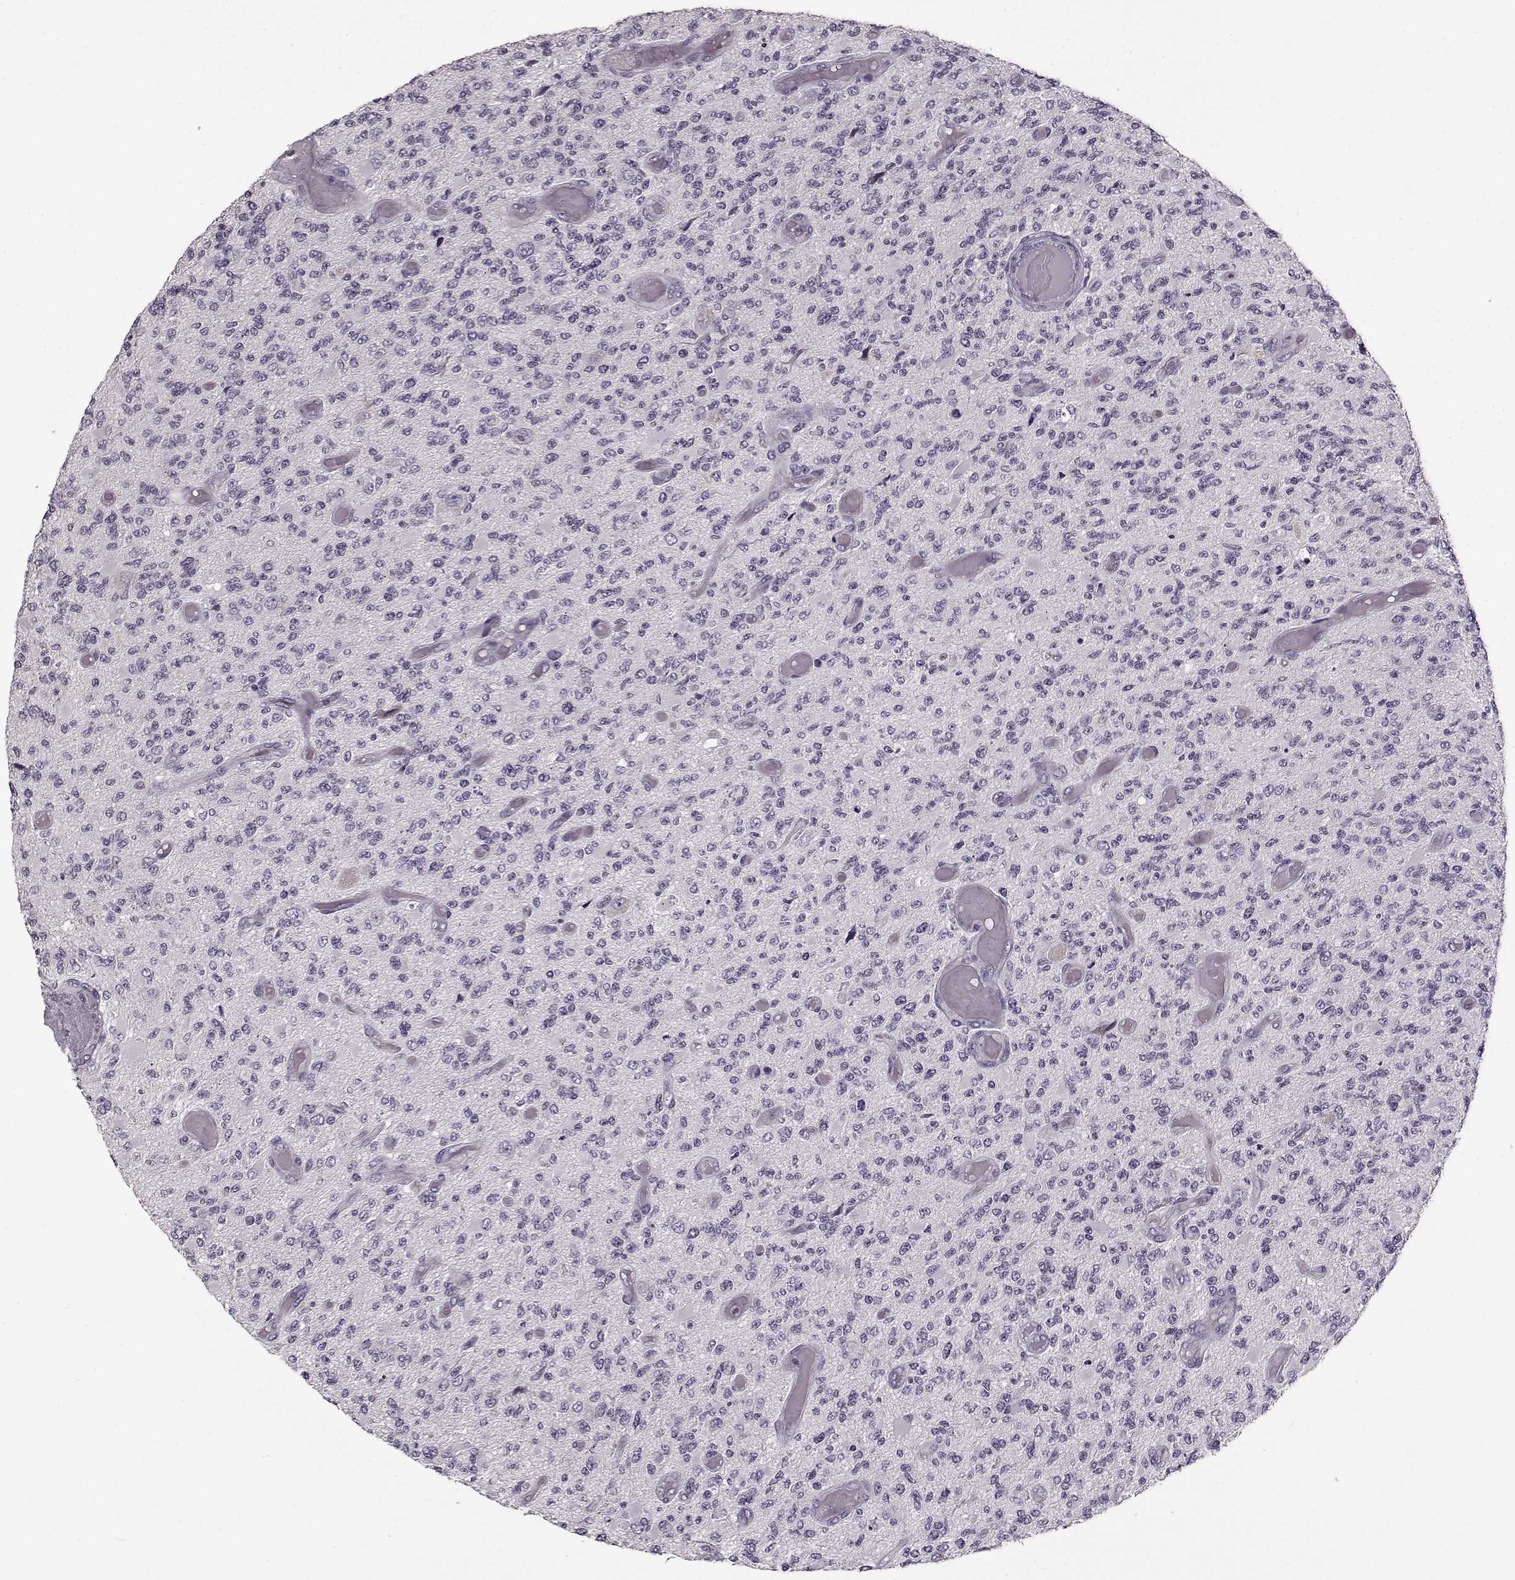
{"staining": {"intensity": "negative", "quantity": "none", "location": "none"}, "tissue": "glioma", "cell_type": "Tumor cells", "image_type": "cancer", "snomed": [{"axis": "morphology", "description": "Glioma, malignant, High grade"}, {"axis": "topography", "description": "Brain"}], "caption": "Immunohistochemical staining of human glioma exhibits no significant expression in tumor cells.", "gene": "RP1L1", "patient": {"sex": "female", "age": 63}}